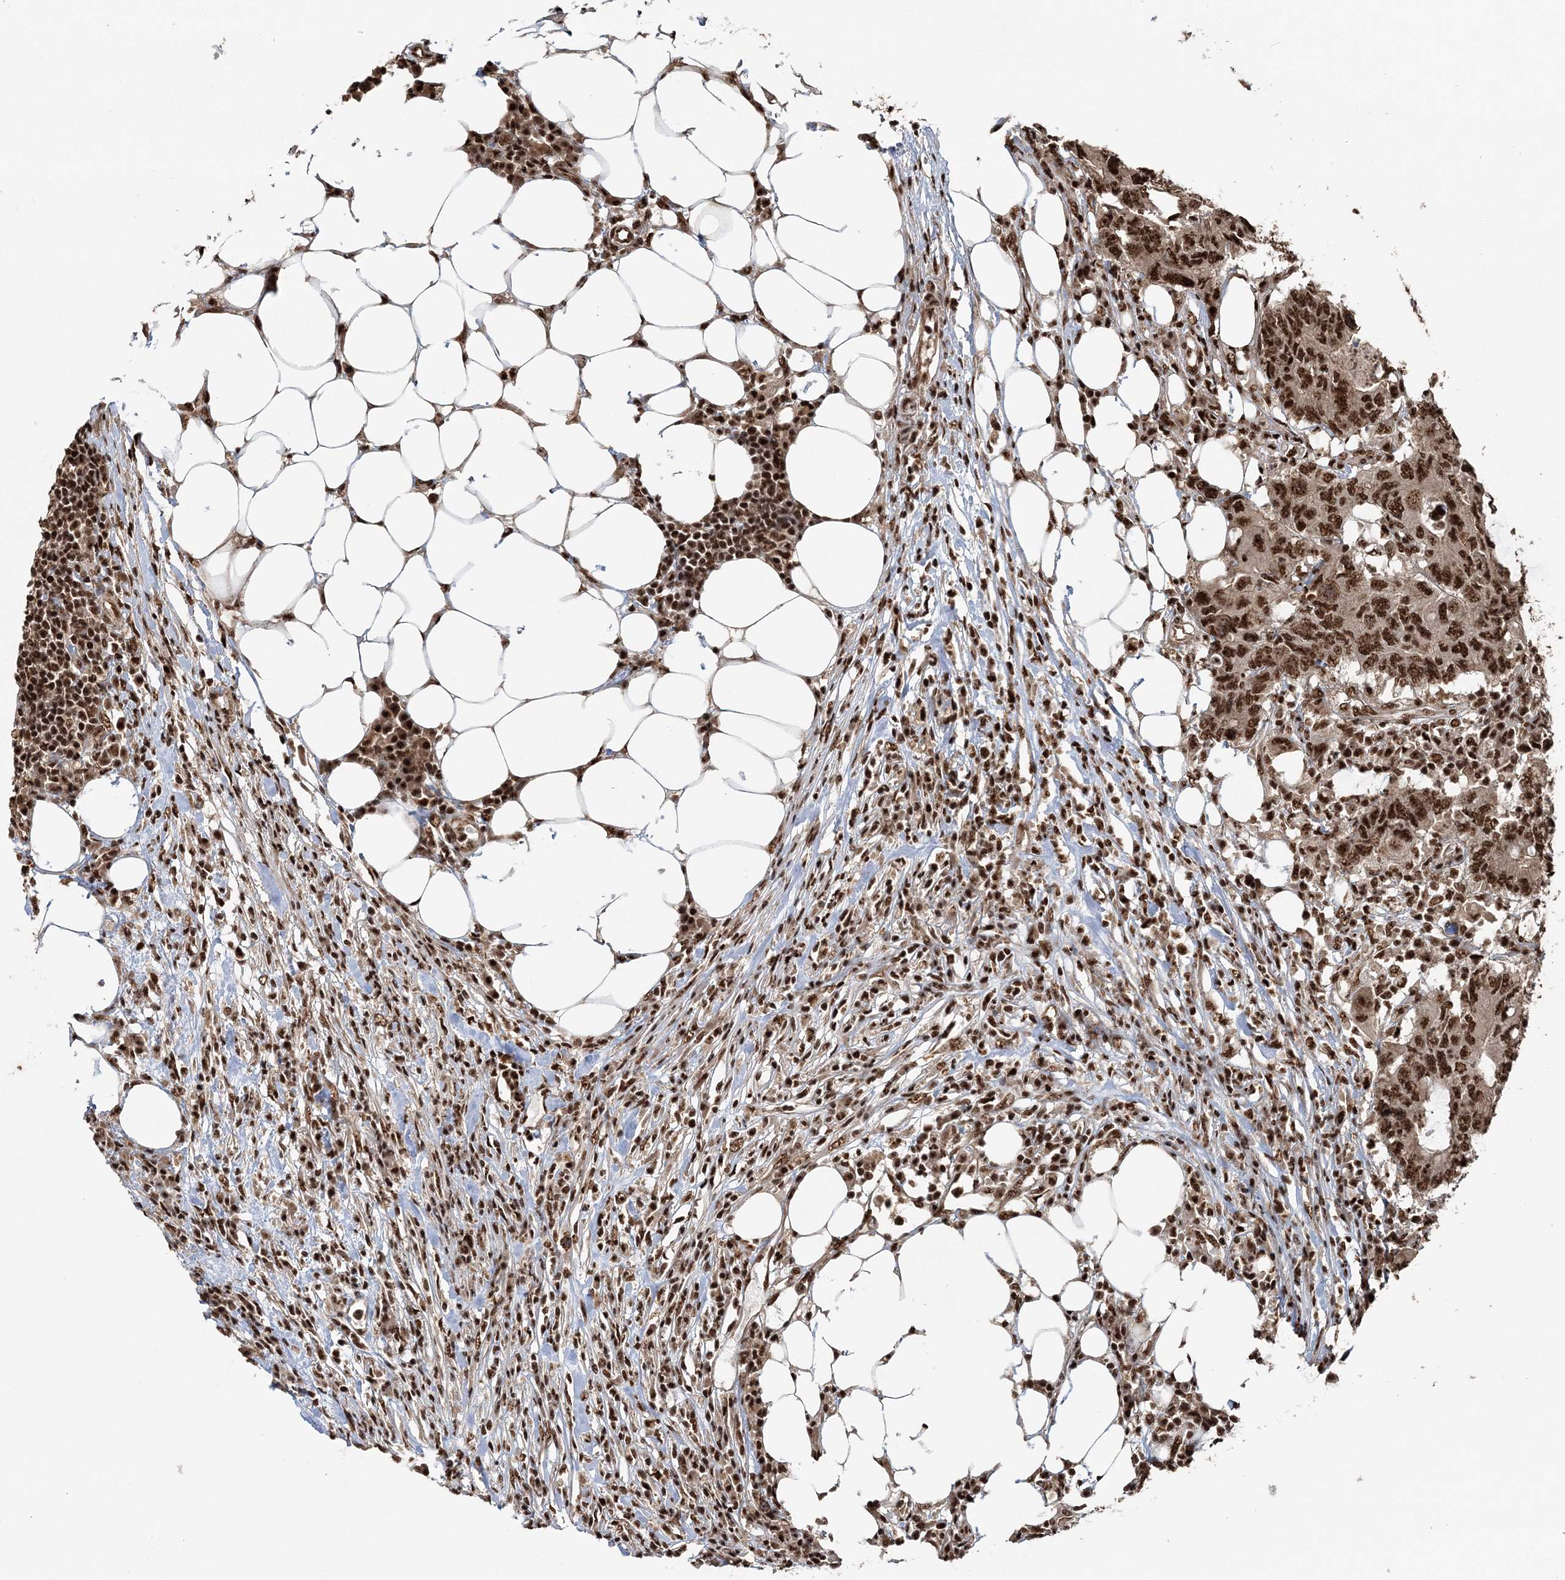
{"staining": {"intensity": "strong", "quantity": ">75%", "location": "nuclear"}, "tissue": "colorectal cancer", "cell_type": "Tumor cells", "image_type": "cancer", "snomed": [{"axis": "morphology", "description": "Adenocarcinoma, NOS"}, {"axis": "topography", "description": "Colon"}], "caption": "Immunohistochemistry micrograph of neoplastic tissue: adenocarcinoma (colorectal) stained using immunohistochemistry (IHC) reveals high levels of strong protein expression localized specifically in the nuclear of tumor cells, appearing as a nuclear brown color.", "gene": "EXOSC8", "patient": {"sex": "male", "age": 71}}